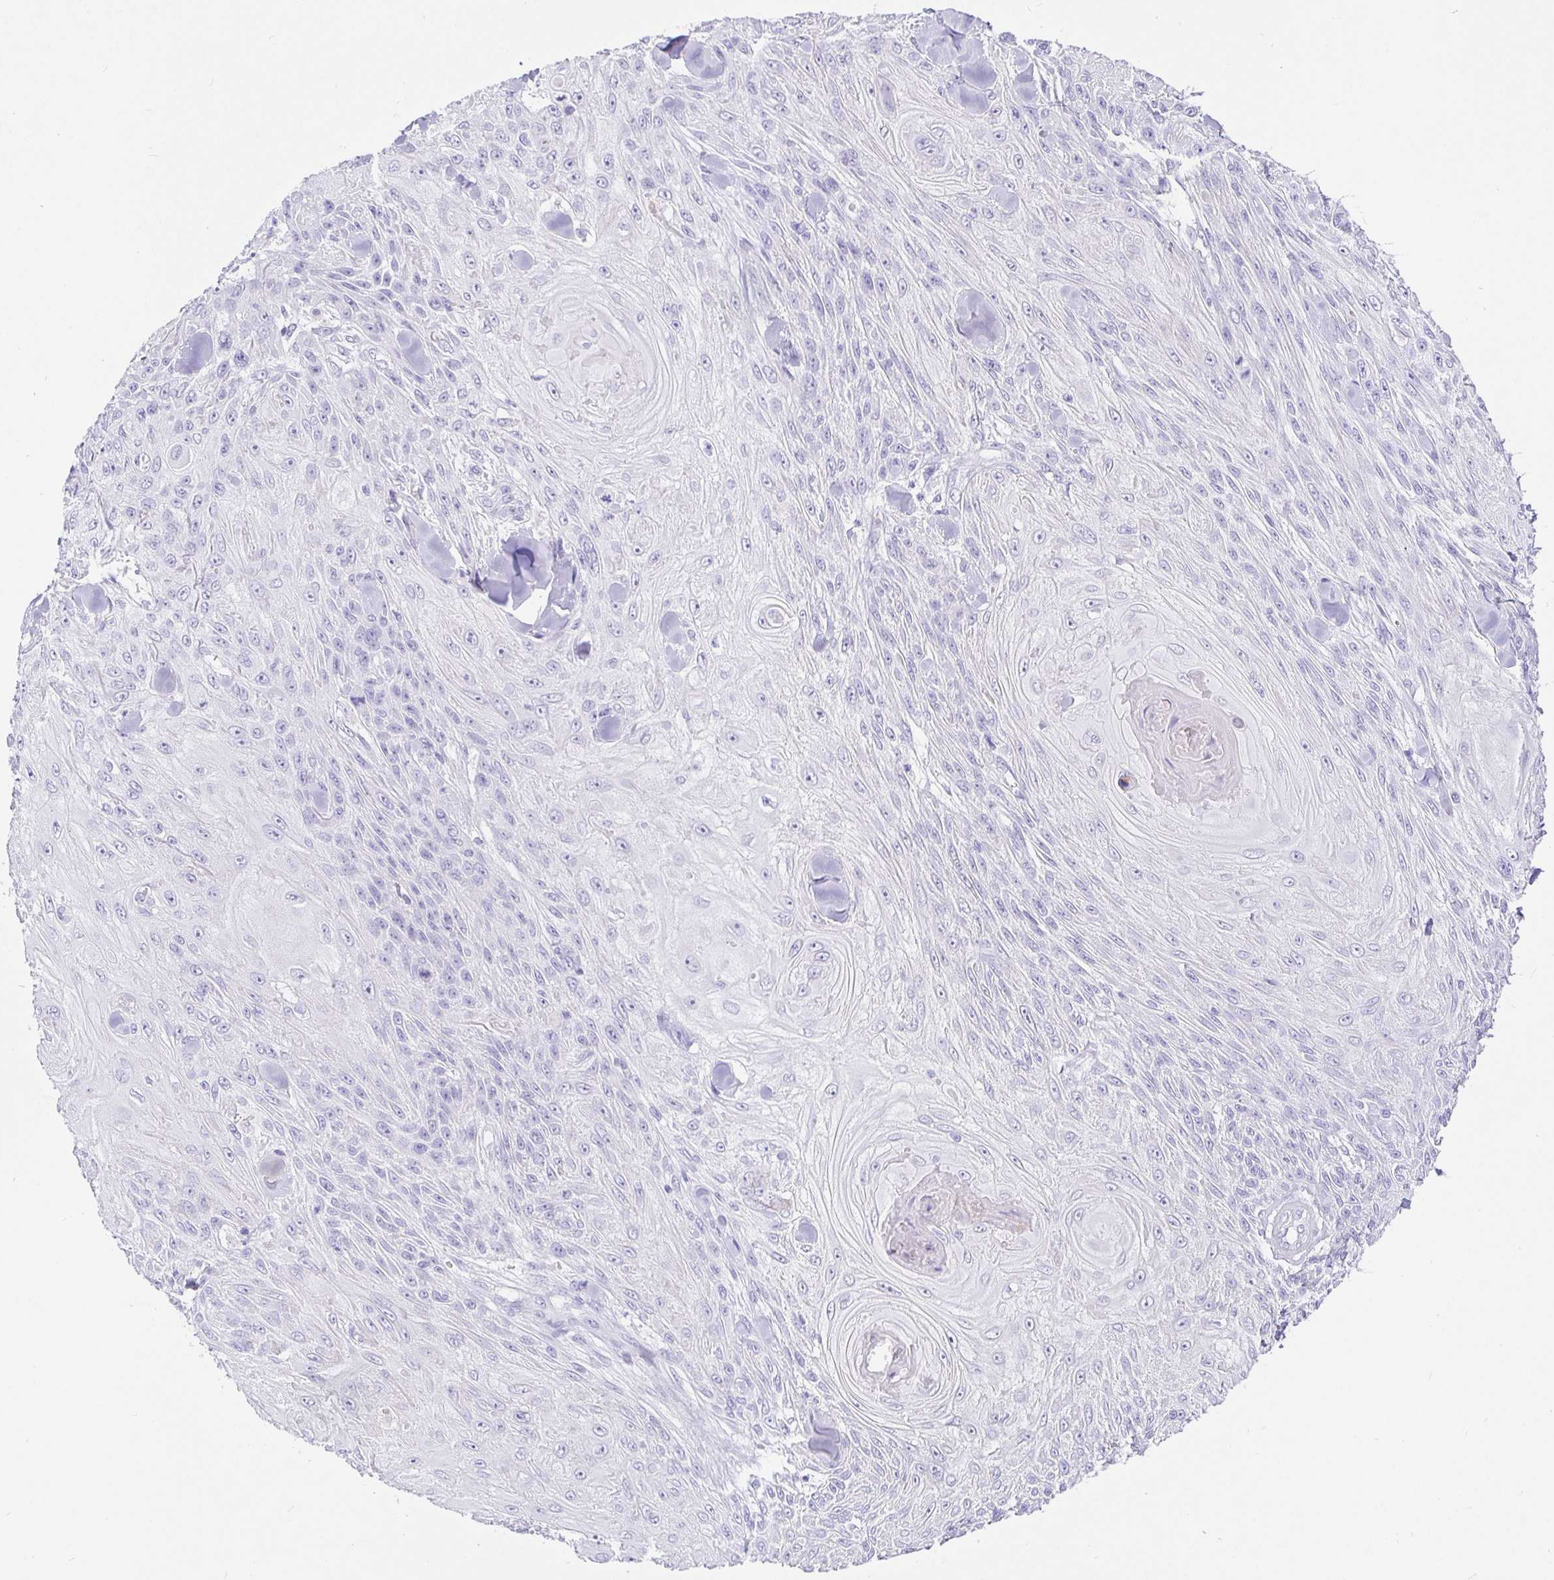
{"staining": {"intensity": "negative", "quantity": "none", "location": "none"}, "tissue": "skin cancer", "cell_type": "Tumor cells", "image_type": "cancer", "snomed": [{"axis": "morphology", "description": "Squamous cell carcinoma, NOS"}, {"axis": "topography", "description": "Skin"}], "caption": "A high-resolution photomicrograph shows immunohistochemistry (IHC) staining of skin cancer, which demonstrates no significant staining in tumor cells.", "gene": "TPTE", "patient": {"sex": "male", "age": 88}}